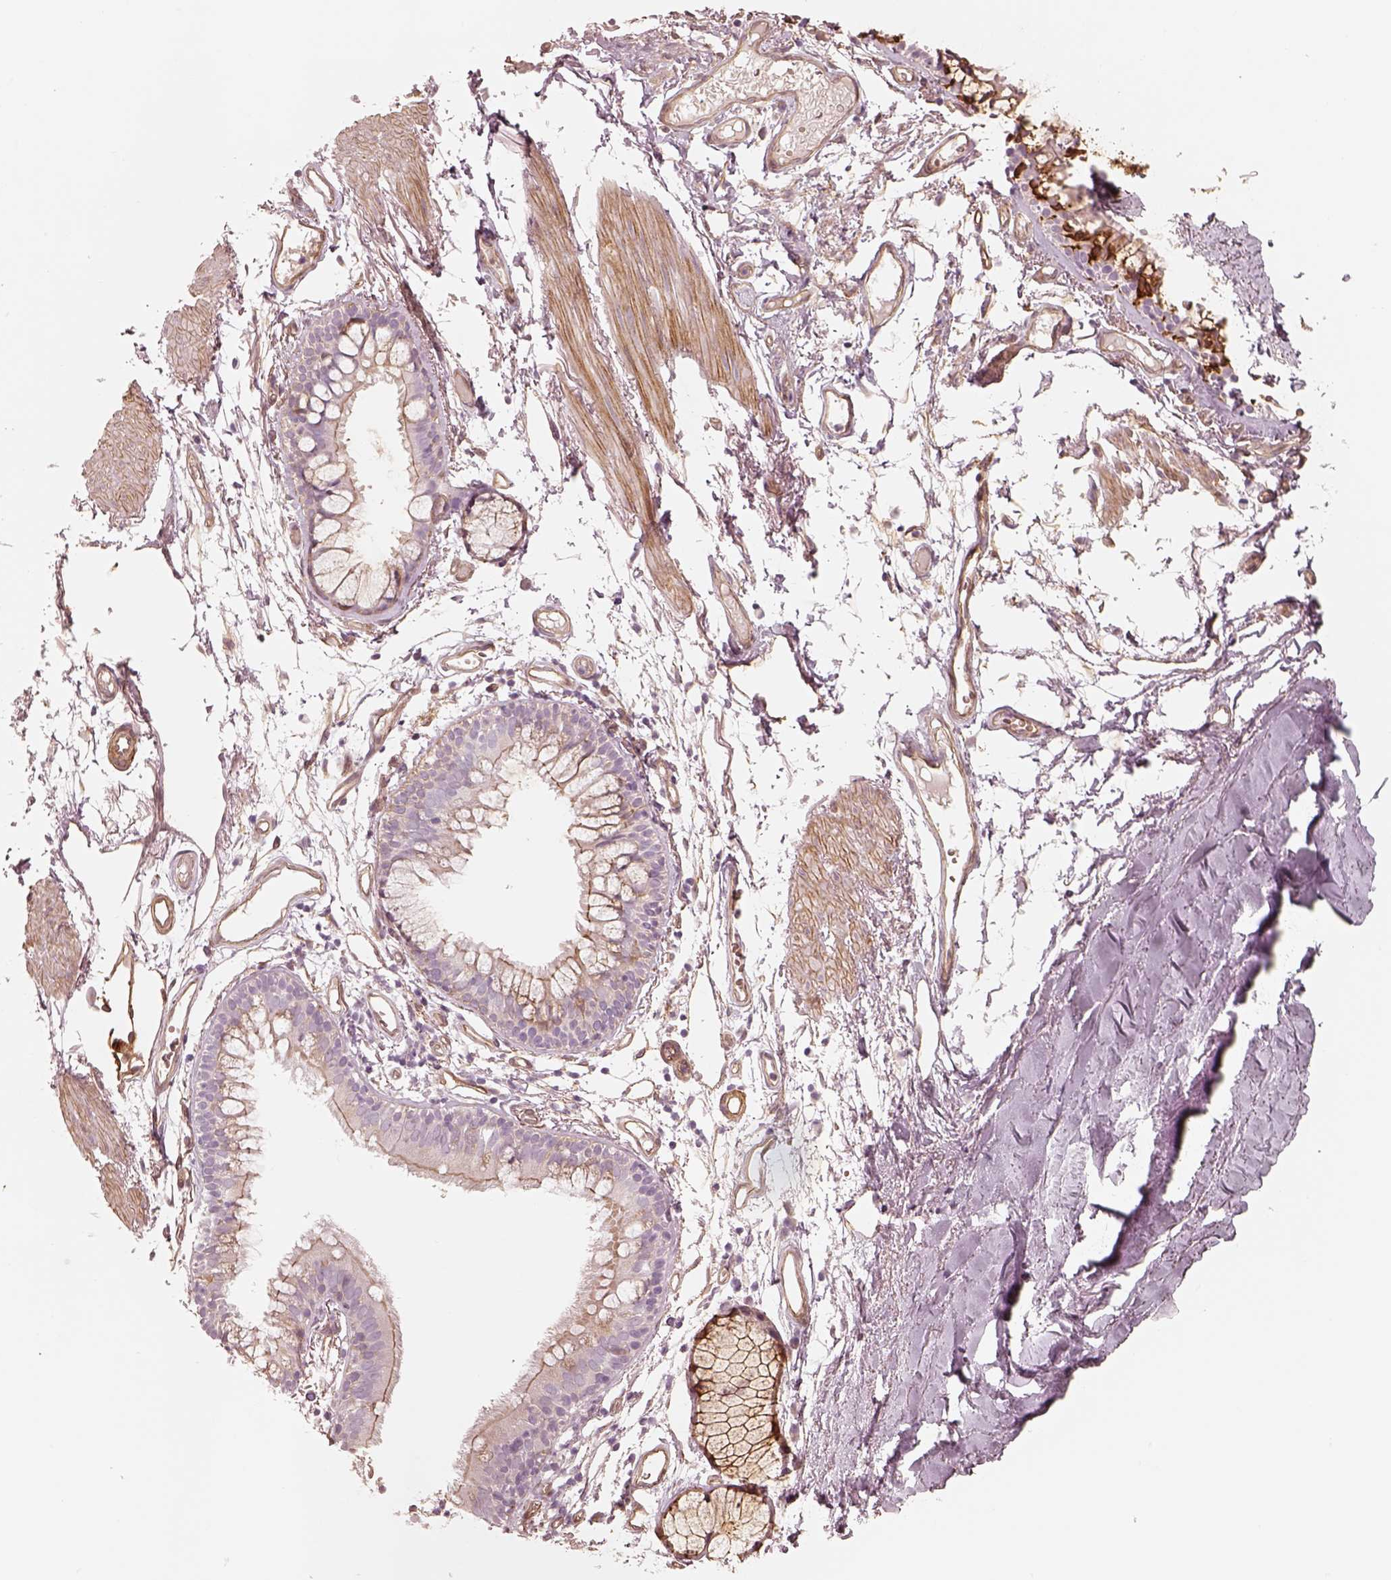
{"staining": {"intensity": "weak", "quantity": ">75%", "location": "cytoplasmic/membranous"}, "tissue": "adipose tissue", "cell_type": "Adipocytes", "image_type": "normal", "snomed": [{"axis": "morphology", "description": "Normal tissue, NOS"}, {"axis": "topography", "description": "Cartilage tissue"}, {"axis": "topography", "description": "Bronchus"}], "caption": "About >75% of adipocytes in benign human adipose tissue reveal weak cytoplasmic/membranous protein staining as visualized by brown immunohistochemical staining.", "gene": "CRYM", "patient": {"sex": "female", "age": 79}}